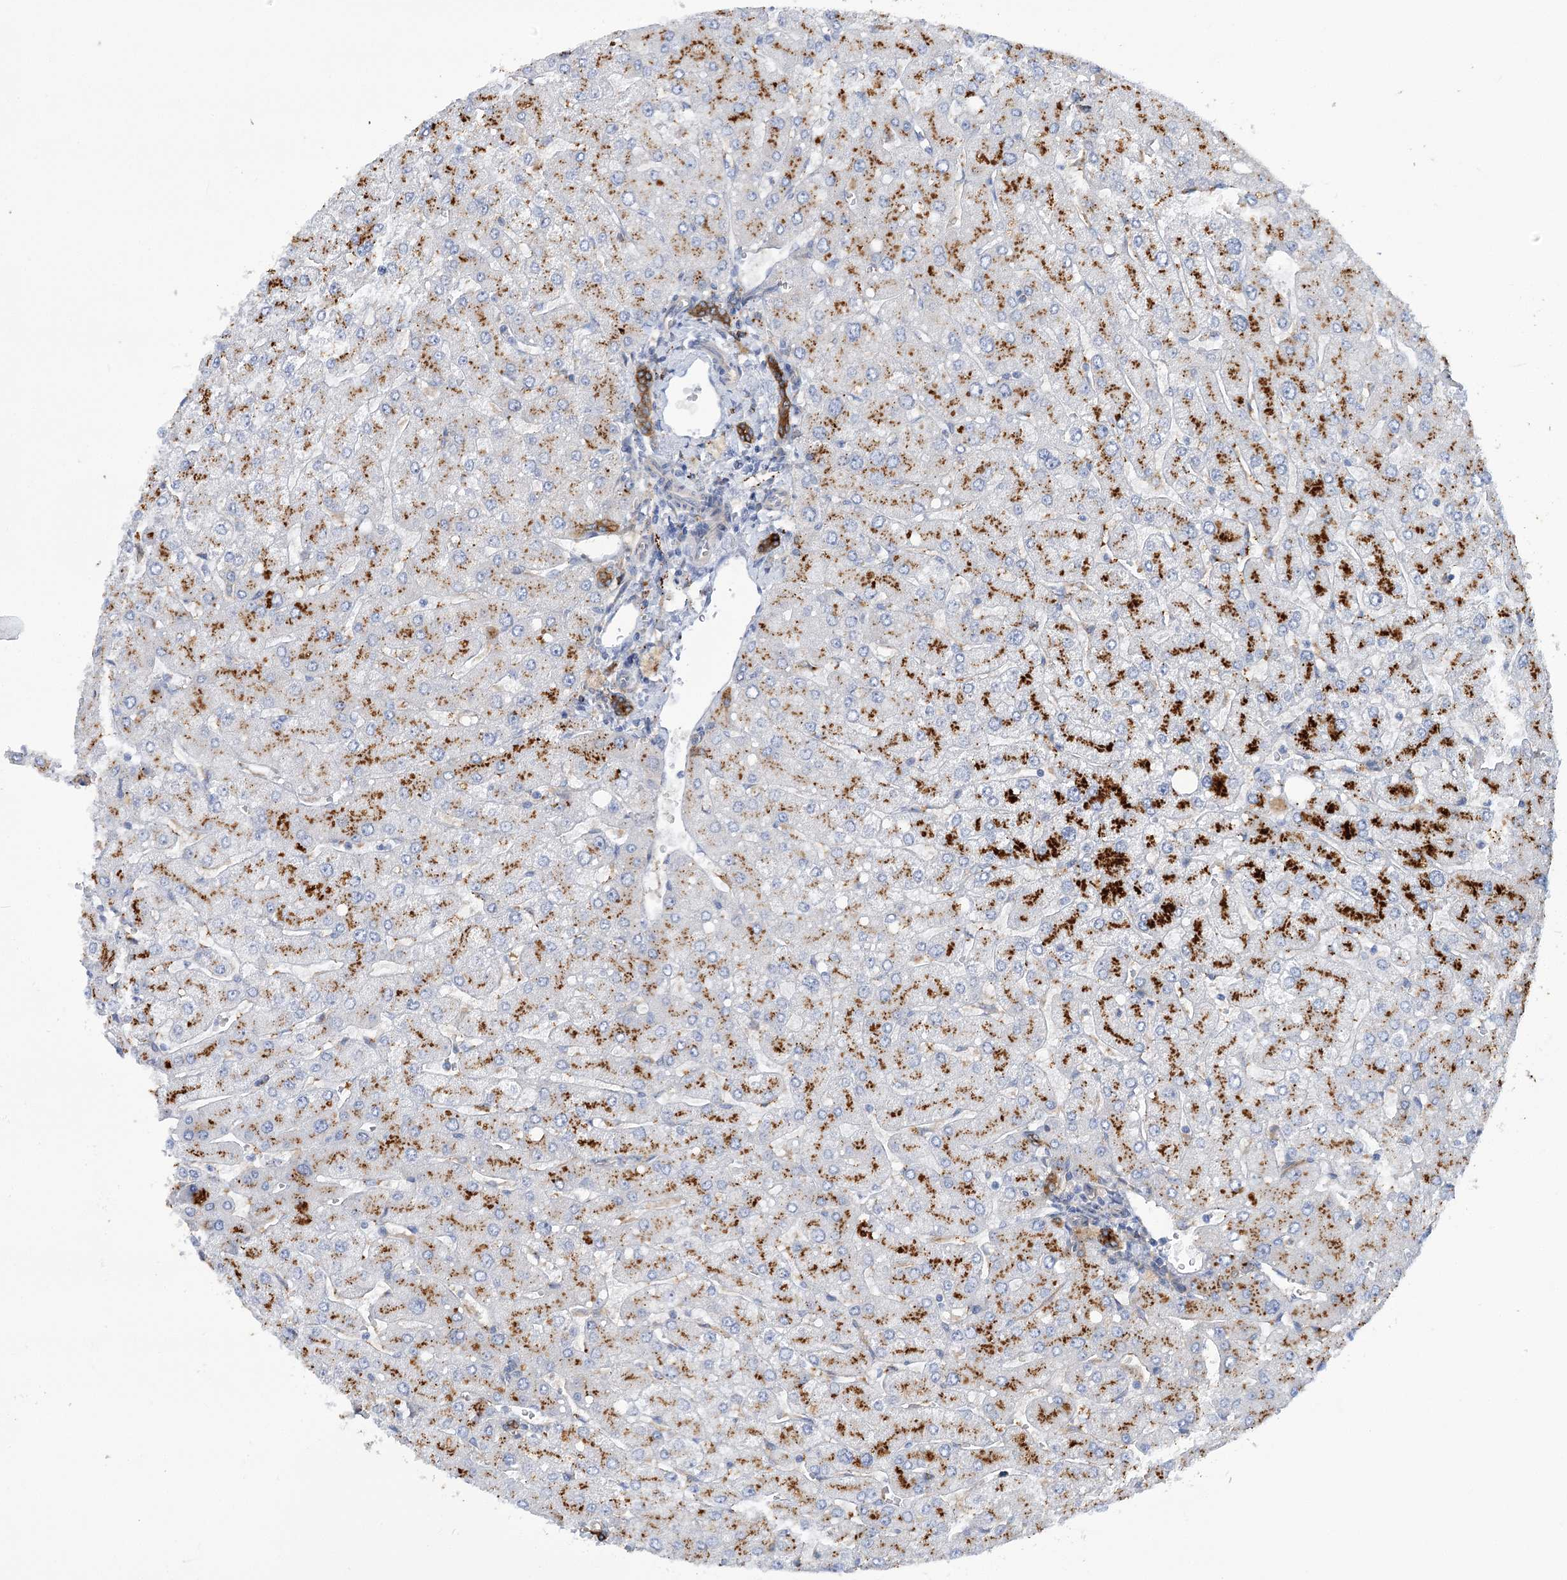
{"staining": {"intensity": "strong", "quantity": ">75%", "location": "cytoplasmic/membranous"}, "tissue": "liver", "cell_type": "Cholangiocytes", "image_type": "normal", "snomed": [{"axis": "morphology", "description": "Normal tissue, NOS"}, {"axis": "topography", "description": "Liver"}], "caption": "The photomicrograph exhibits a brown stain indicating the presence of a protein in the cytoplasmic/membranous of cholangiocytes in liver. (brown staining indicates protein expression, while blue staining denotes nuclei).", "gene": "GUSB", "patient": {"sex": "male", "age": 55}}